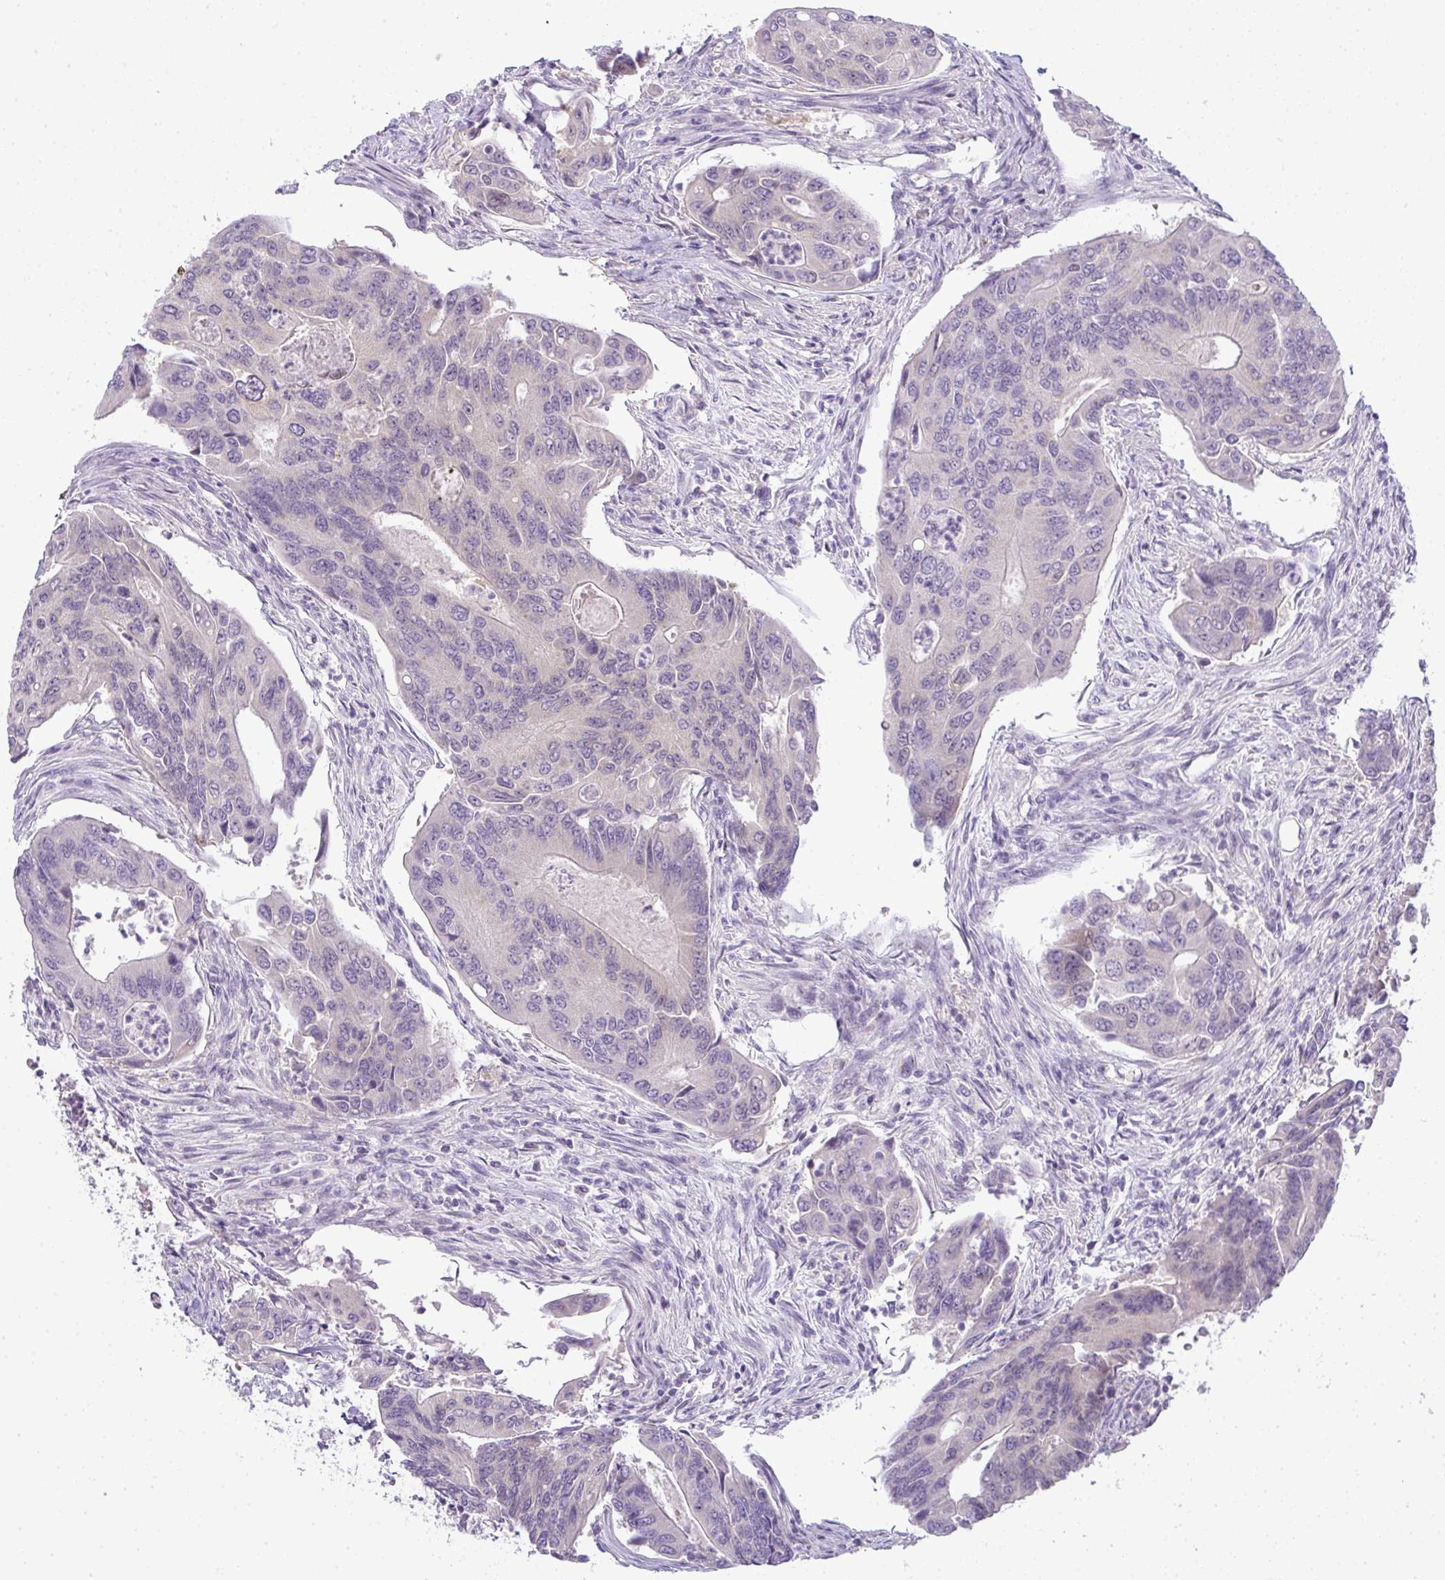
{"staining": {"intensity": "negative", "quantity": "none", "location": "none"}, "tissue": "colorectal cancer", "cell_type": "Tumor cells", "image_type": "cancer", "snomed": [{"axis": "morphology", "description": "Adenocarcinoma, NOS"}, {"axis": "topography", "description": "Colon"}], "caption": "Immunohistochemical staining of adenocarcinoma (colorectal) demonstrates no significant expression in tumor cells.", "gene": "CMPK1", "patient": {"sex": "female", "age": 67}}